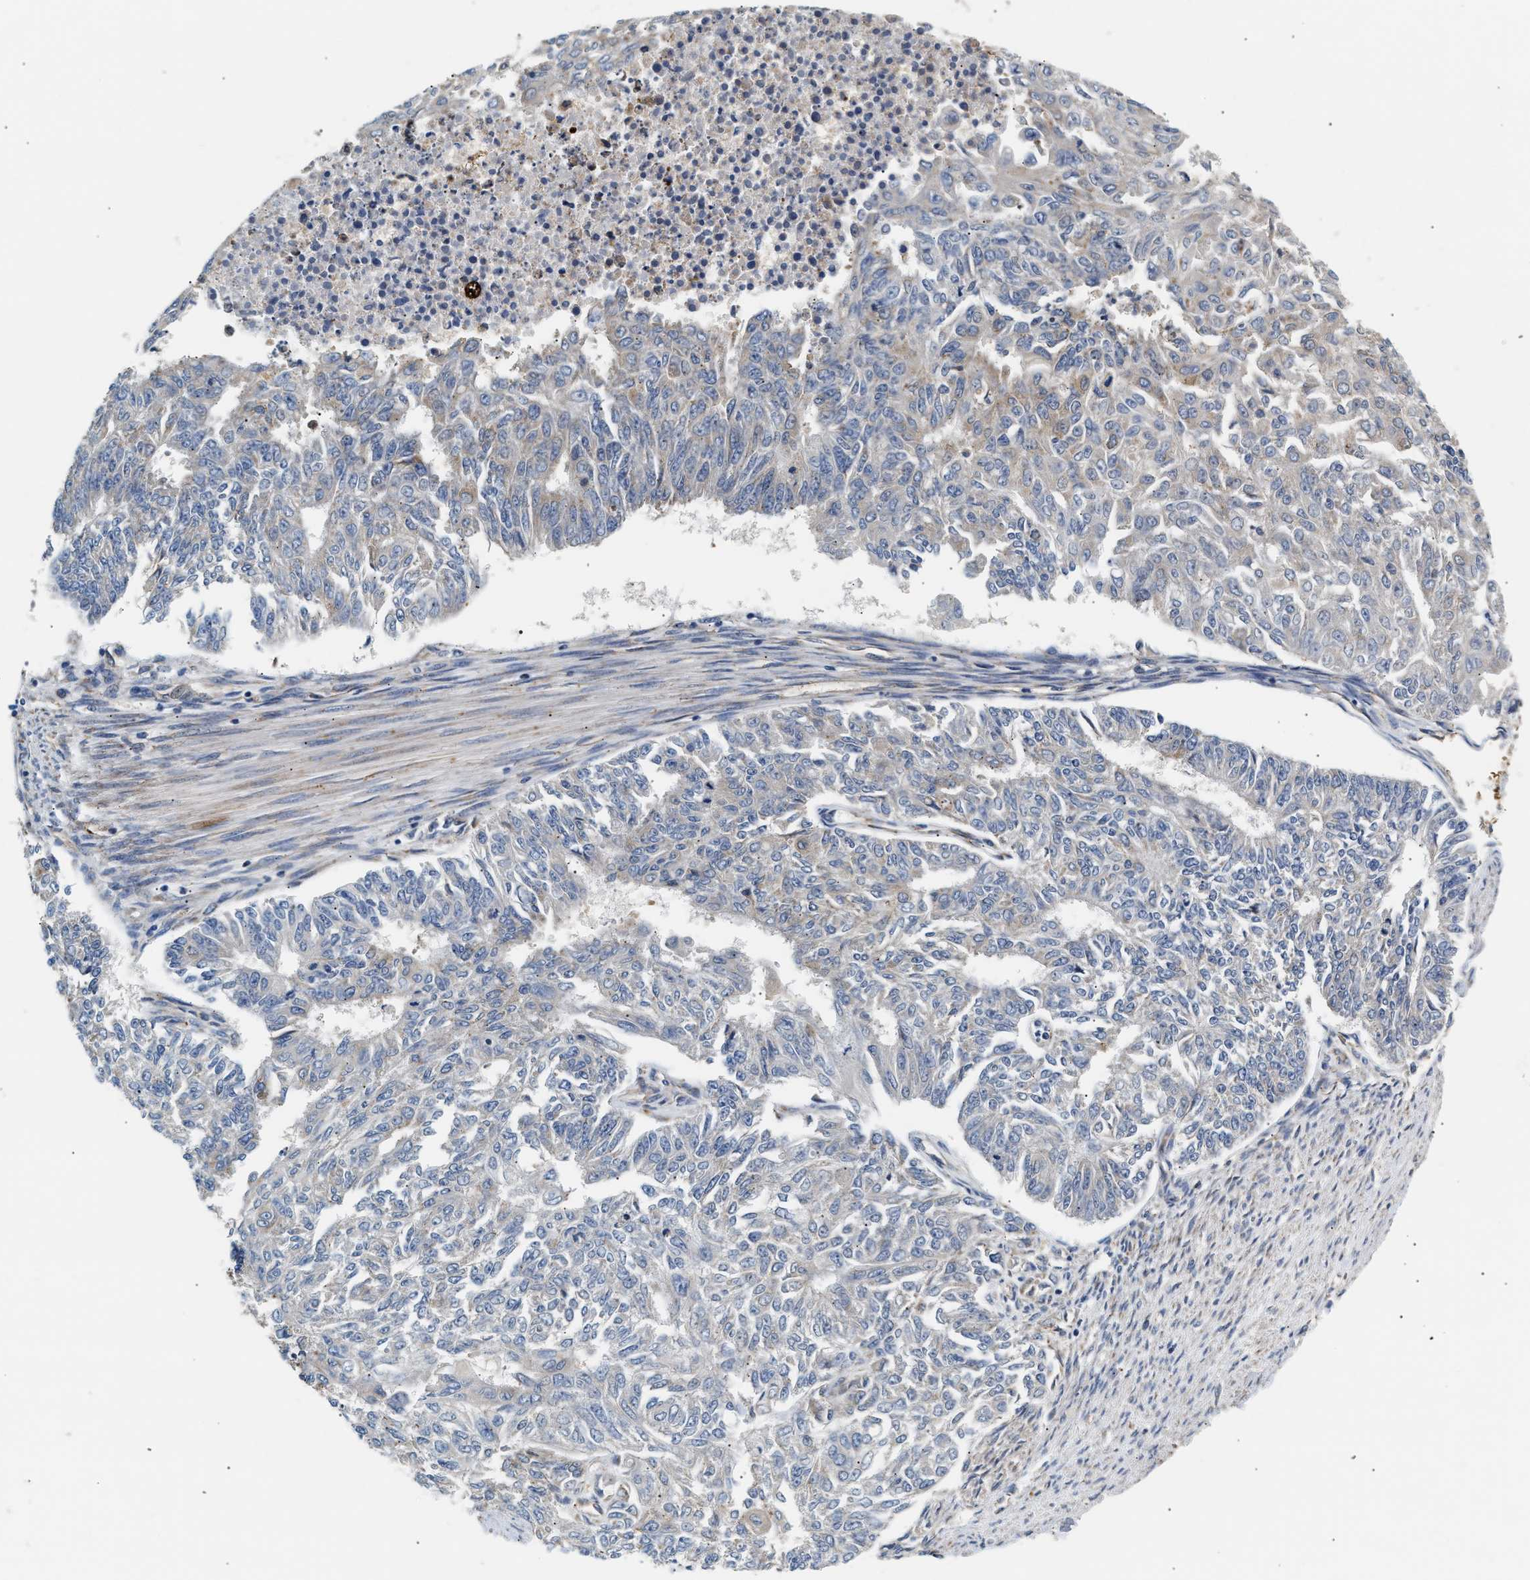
{"staining": {"intensity": "negative", "quantity": "none", "location": "none"}, "tissue": "endometrial cancer", "cell_type": "Tumor cells", "image_type": "cancer", "snomed": [{"axis": "morphology", "description": "Adenocarcinoma, NOS"}, {"axis": "topography", "description": "Endometrium"}], "caption": "The histopathology image reveals no staining of tumor cells in endometrial cancer.", "gene": "IFT74", "patient": {"sex": "female", "age": 32}}